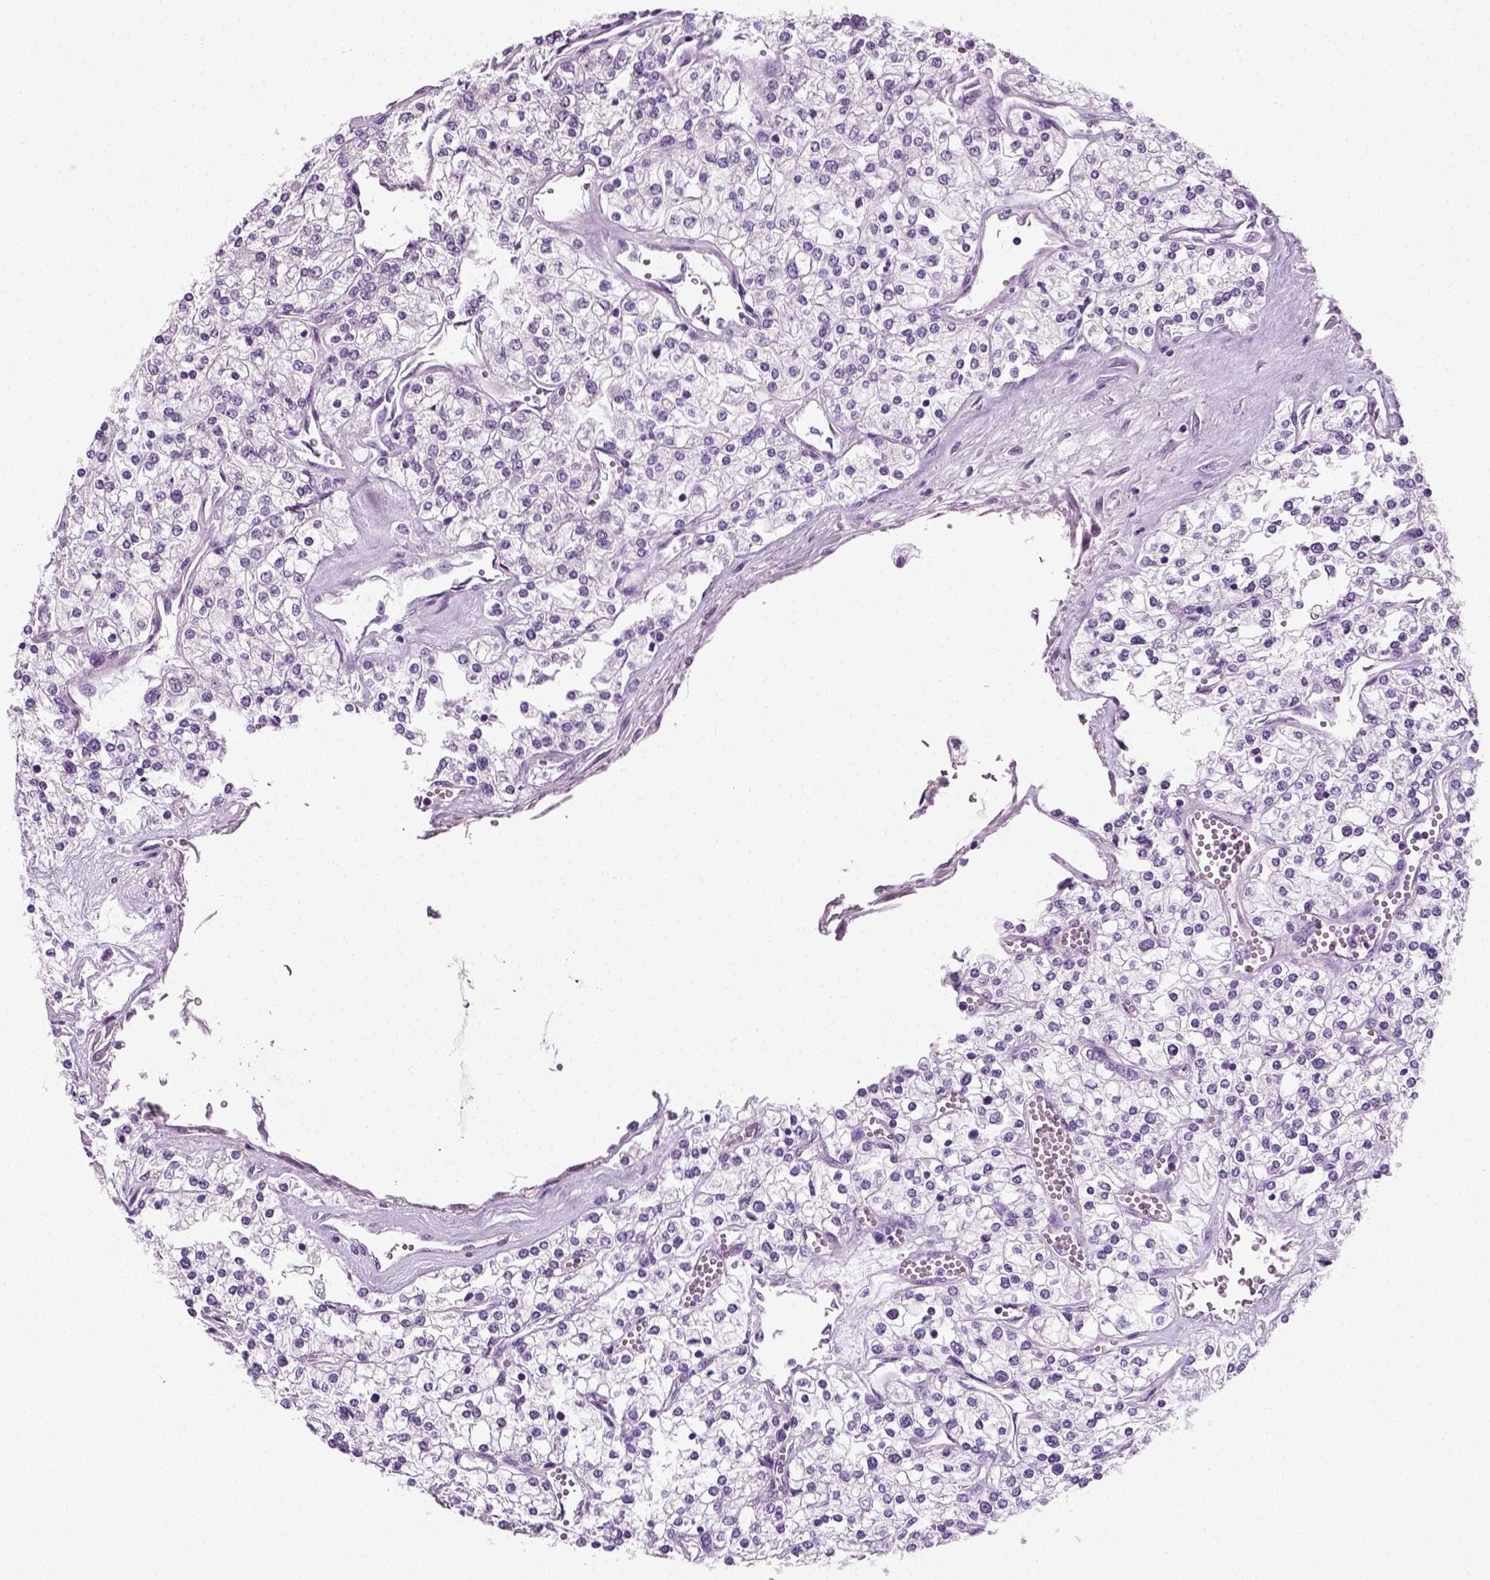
{"staining": {"intensity": "negative", "quantity": "none", "location": "none"}, "tissue": "renal cancer", "cell_type": "Tumor cells", "image_type": "cancer", "snomed": [{"axis": "morphology", "description": "Adenocarcinoma, NOS"}, {"axis": "topography", "description": "Kidney"}], "caption": "High power microscopy photomicrograph of an immunohistochemistry (IHC) image of adenocarcinoma (renal), revealing no significant staining in tumor cells. (Stains: DAB (3,3'-diaminobenzidine) immunohistochemistry (IHC) with hematoxylin counter stain, Microscopy: brightfield microscopy at high magnification).", "gene": "SPATA31E1", "patient": {"sex": "male", "age": 80}}